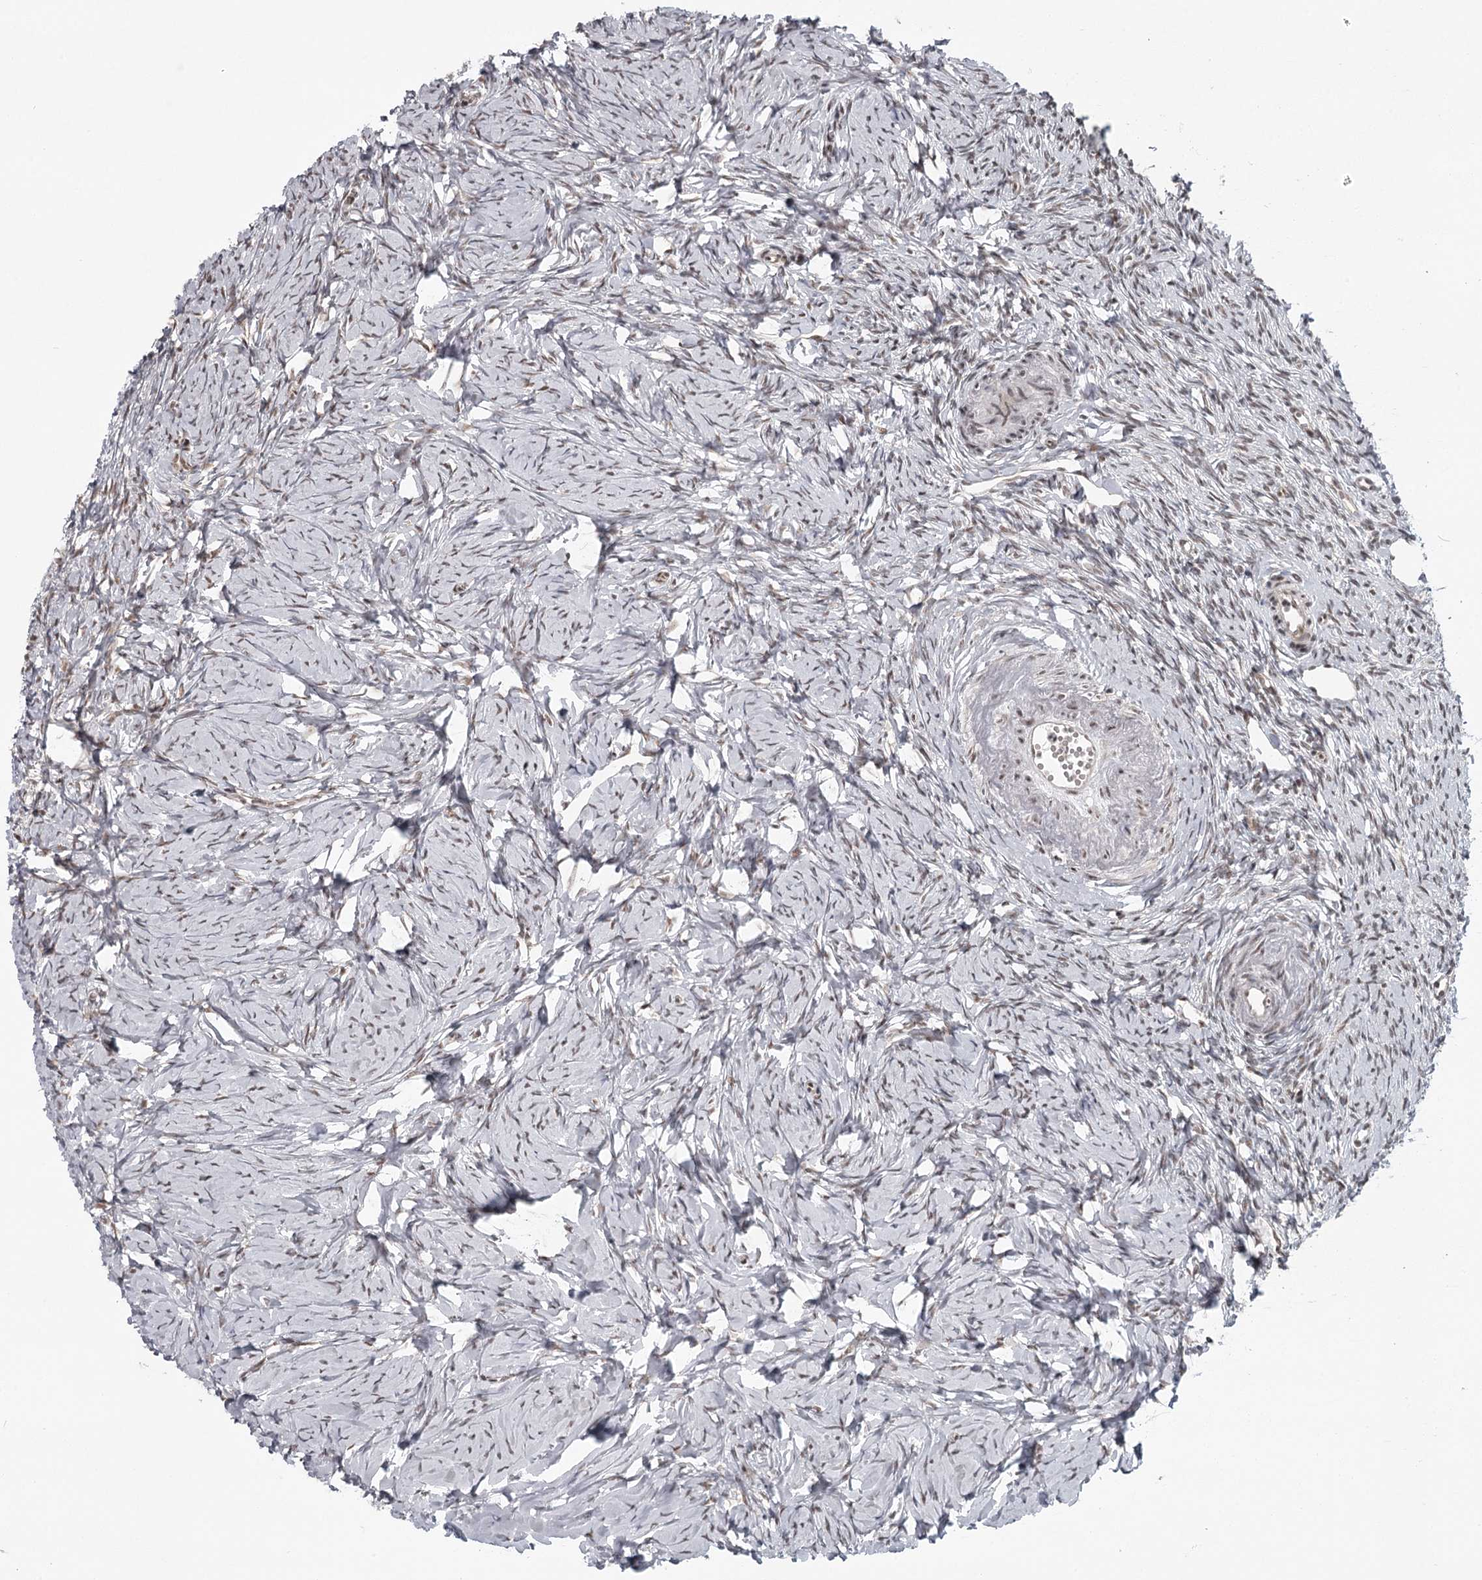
{"staining": {"intensity": "weak", "quantity": "25%-75%", "location": "nuclear"}, "tissue": "ovary", "cell_type": "Ovarian stroma cells", "image_type": "normal", "snomed": [{"axis": "morphology", "description": "Normal tissue, NOS"}, {"axis": "topography", "description": "Ovary"}], "caption": "High-magnification brightfield microscopy of unremarkable ovary stained with DAB (3,3'-diaminobenzidine) (brown) and counterstained with hematoxylin (blue). ovarian stroma cells exhibit weak nuclear expression is present in about25%-75% of cells.", "gene": "FAM13C", "patient": {"sex": "female", "age": 51}}